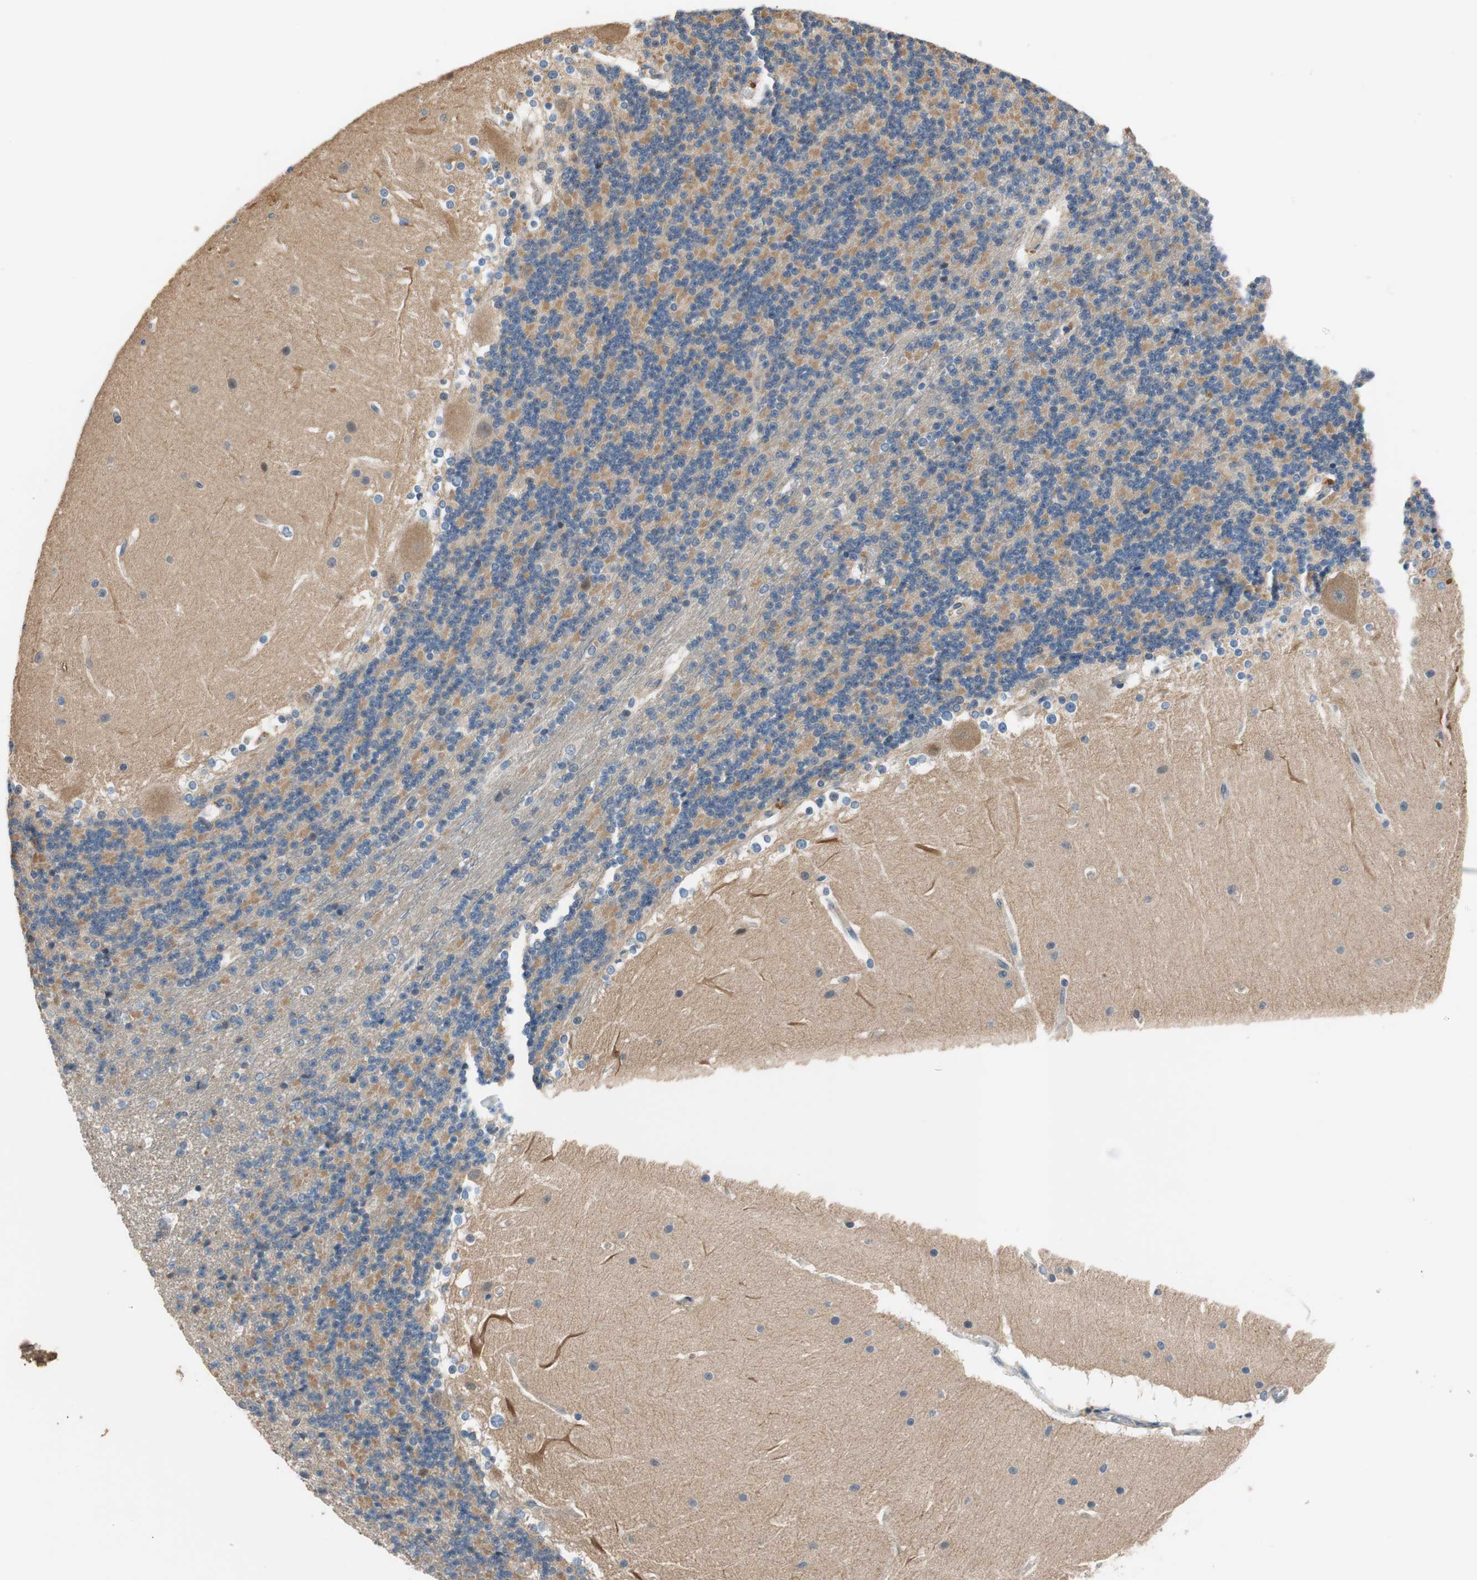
{"staining": {"intensity": "negative", "quantity": "none", "location": "none"}, "tissue": "cerebellum", "cell_type": "Cells in granular layer", "image_type": "normal", "snomed": [{"axis": "morphology", "description": "Normal tissue, NOS"}, {"axis": "topography", "description": "Cerebellum"}], "caption": "Protein analysis of normal cerebellum demonstrates no significant staining in cells in granular layer.", "gene": "CALML3", "patient": {"sex": "female", "age": 19}}